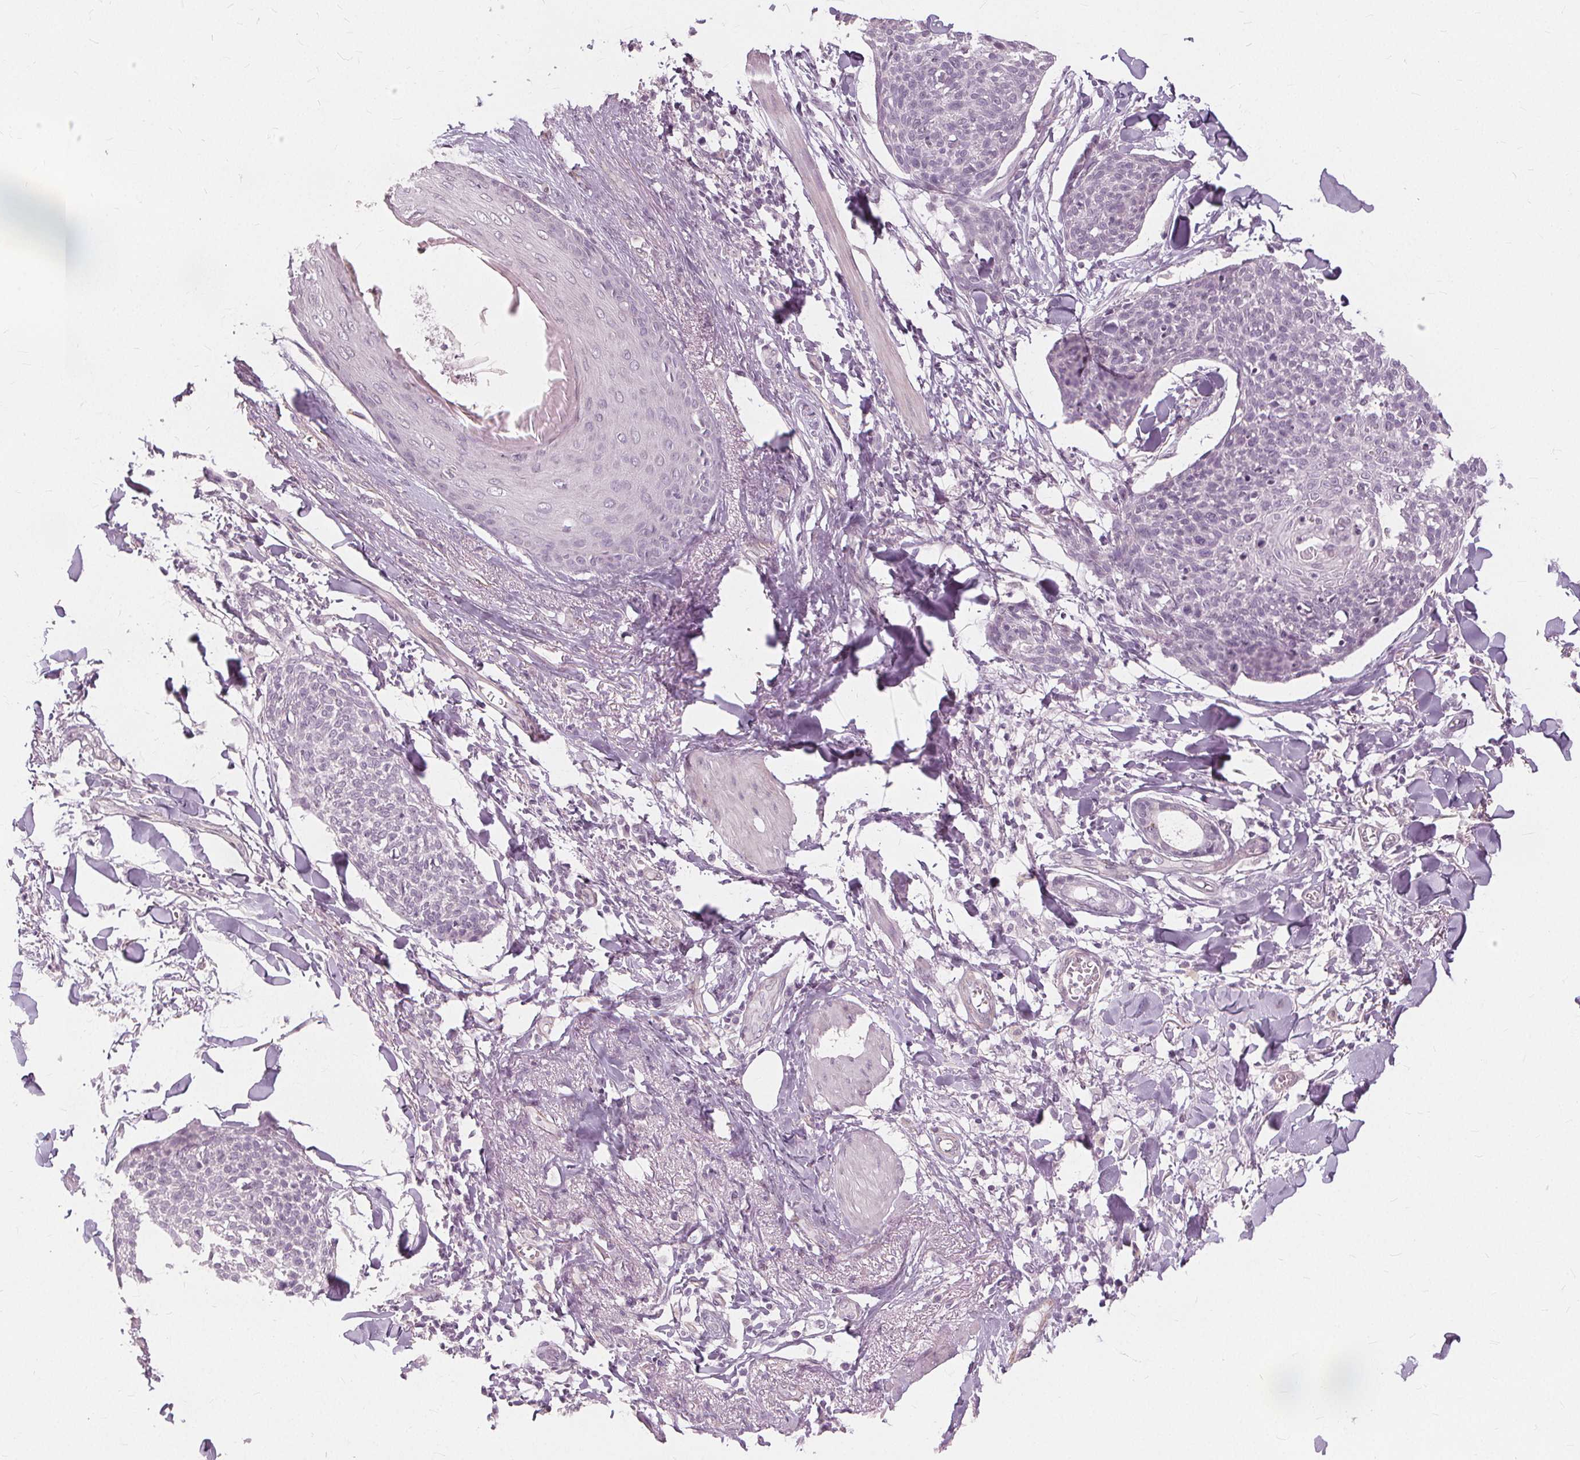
{"staining": {"intensity": "negative", "quantity": "none", "location": "none"}, "tissue": "skin cancer", "cell_type": "Tumor cells", "image_type": "cancer", "snomed": [{"axis": "morphology", "description": "Squamous cell carcinoma, NOS"}, {"axis": "topography", "description": "Skin"}, {"axis": "topography", "description": "Vulva"}], "caption": "An immunohistochemistry (IHC) histopathology image of skin cancer (squamous cell carcinoma) is shown. There is no staining in tumor cells of skin cancer (squamous cell carcinoma).", "gene": "SFTPD", "patient": {"sex": "female", "age": 75}}